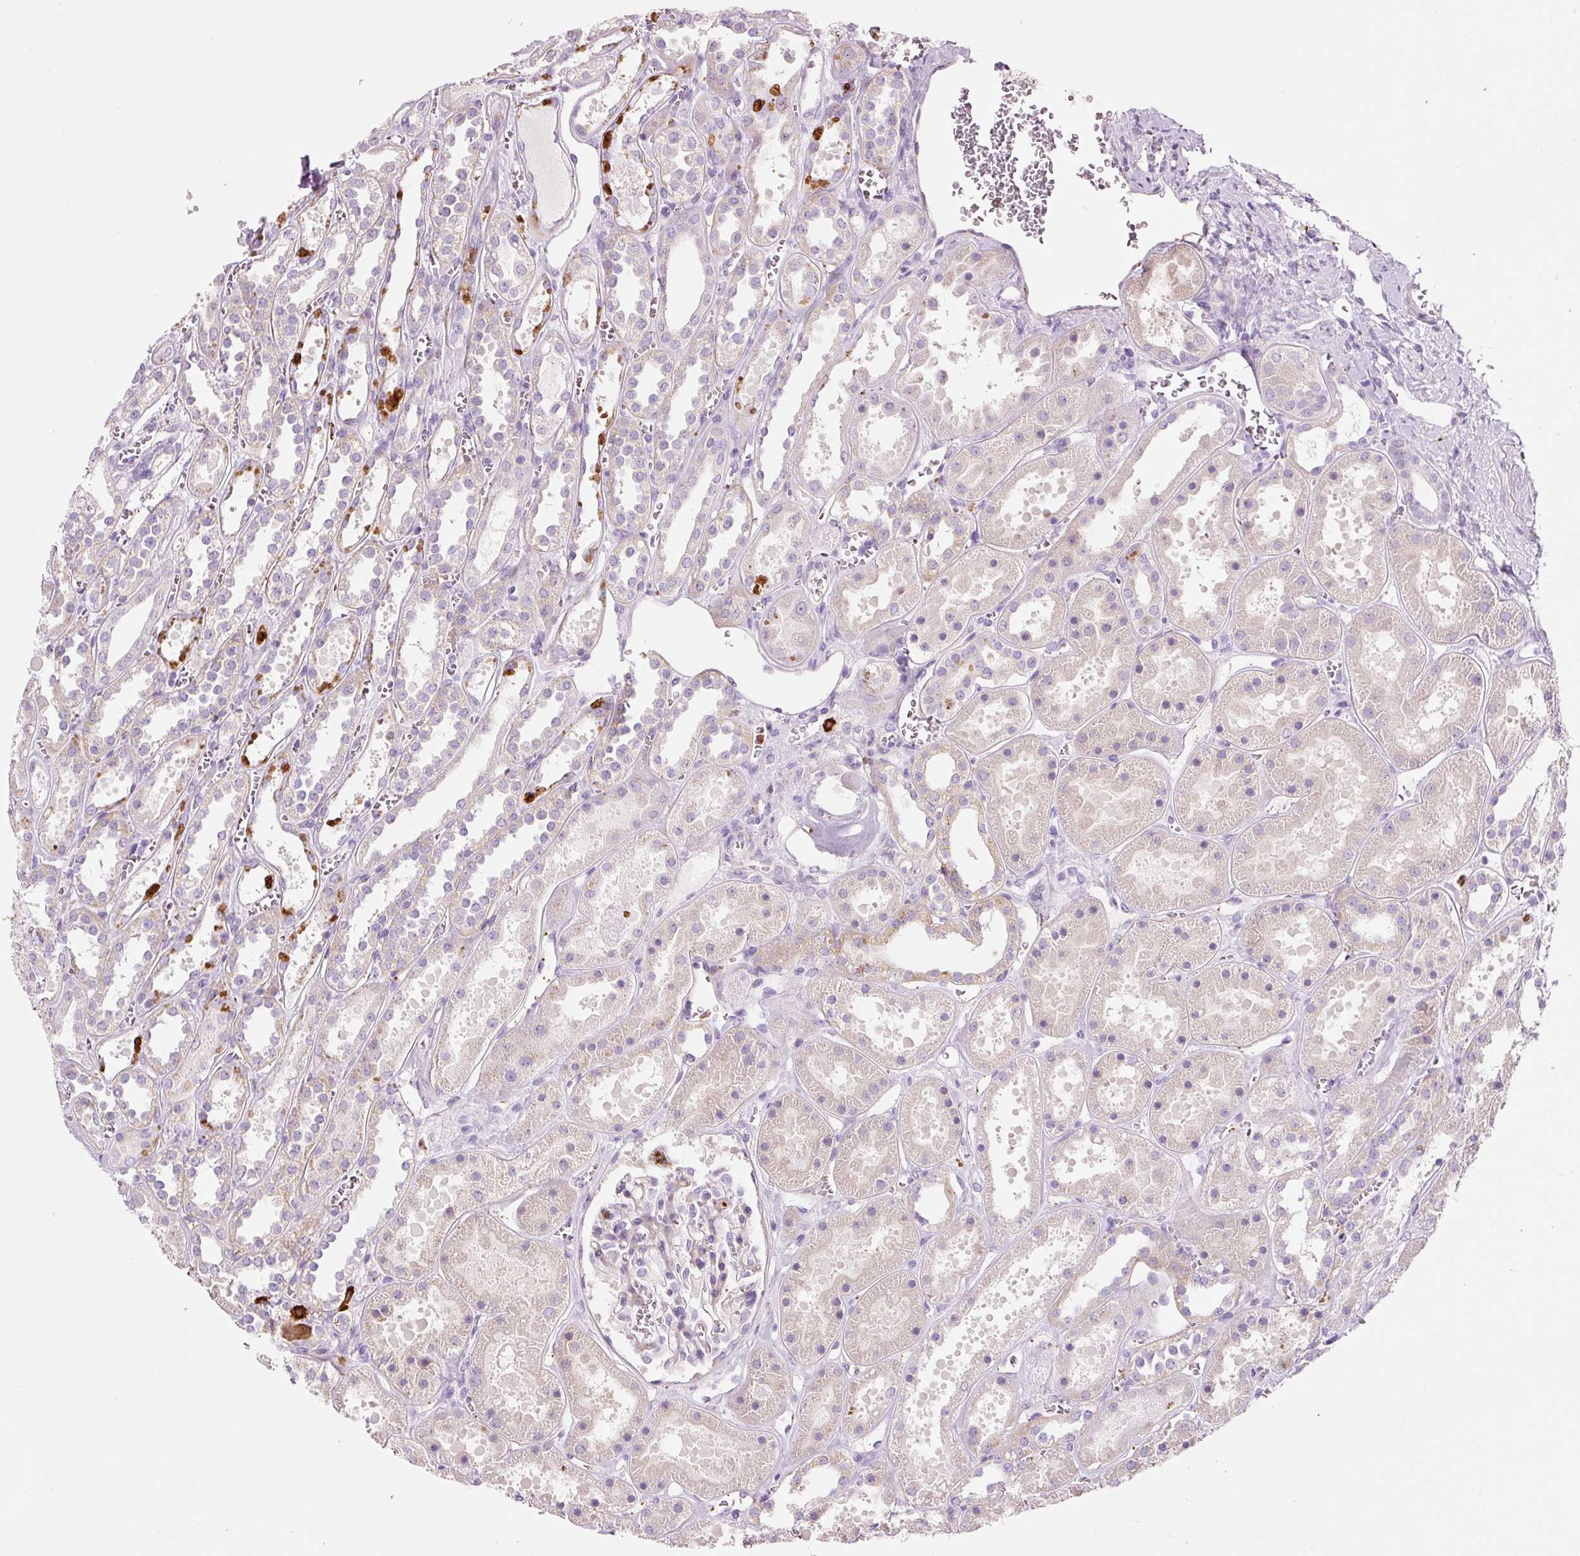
{"staining": {"intensity": "negative", "quantity": "none", "location": "none"}, "tissue": "kidney", "cell_type": "Cells in glomeruli", "image_type": "normal", "snomed": [{"axis": "morphology", "description": "Normal tissue, NOS"}, {"axis": "topography", "description": "Kidney"}], "caption": "This histopathology image is of unremarkable kidney stained with immunohistochemistry (IHC) to label a protein in brown with the nuclei are counter-stained blue. There is no expression in cells in glomeruli.", "gene": "TMC8", "patient": {"sex": "female", "age": 41}}